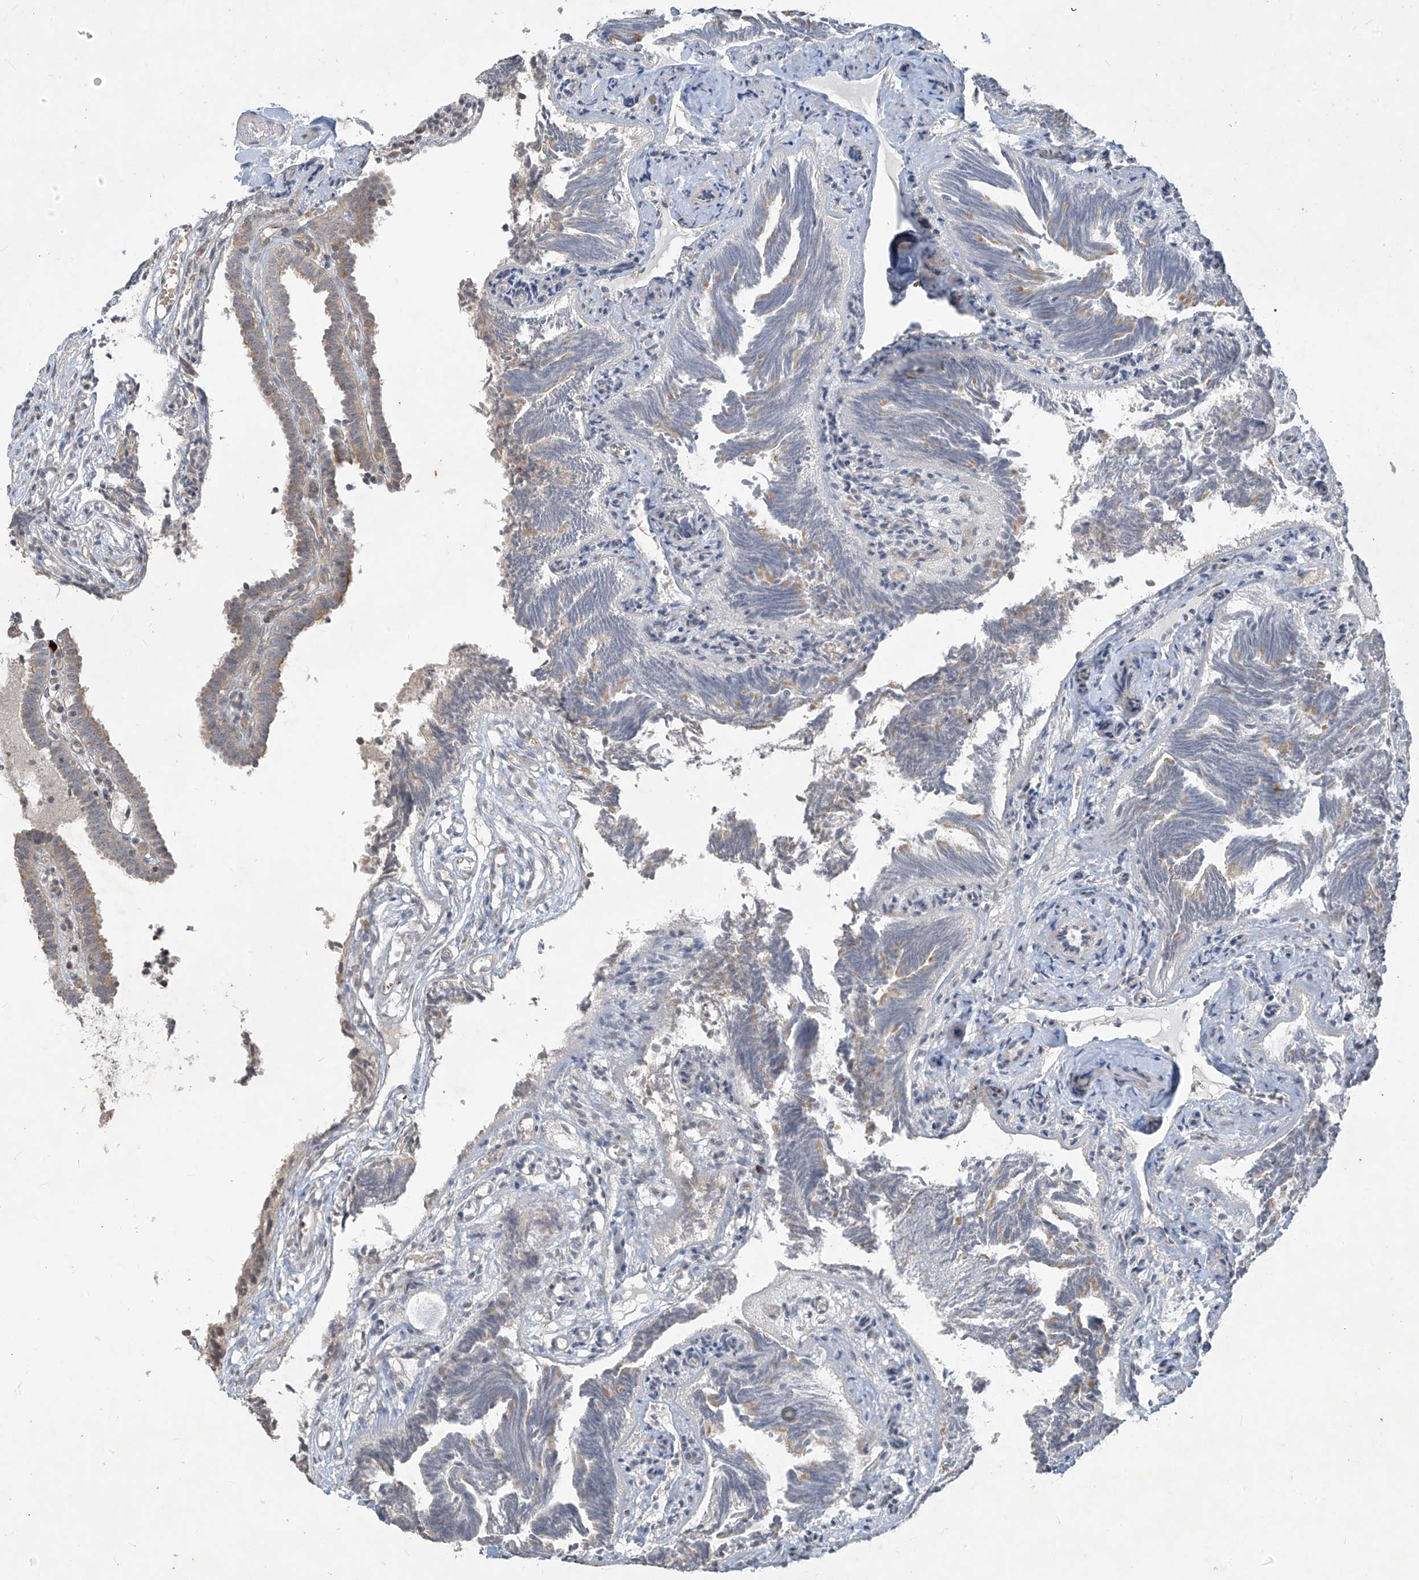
{"staining": {"intensity": "moderate", "quantity": "<25%", "location": "cytoplasmic/membranous"}, "tissue": "fallopian tube", "cell_type": "Glandular cells", "image_type": "normal", "snomed": [{"axis": "morphology", "description": "Normal tissue, NOS"}, {"axis": "topography", "description": "Fallopian tube"}], "caption": "A photomicrograph of human fallopian tube stained for a protein demonstrates moderate cytoplasmic/membranous brown staining in glandular cells. (DAB (3,3'-diaminobenzidine) IHC, brown staining for protein, blue staining for nuclei).", "gene": "DGKQ", "patient": {"sex": "female", "age": 39}}